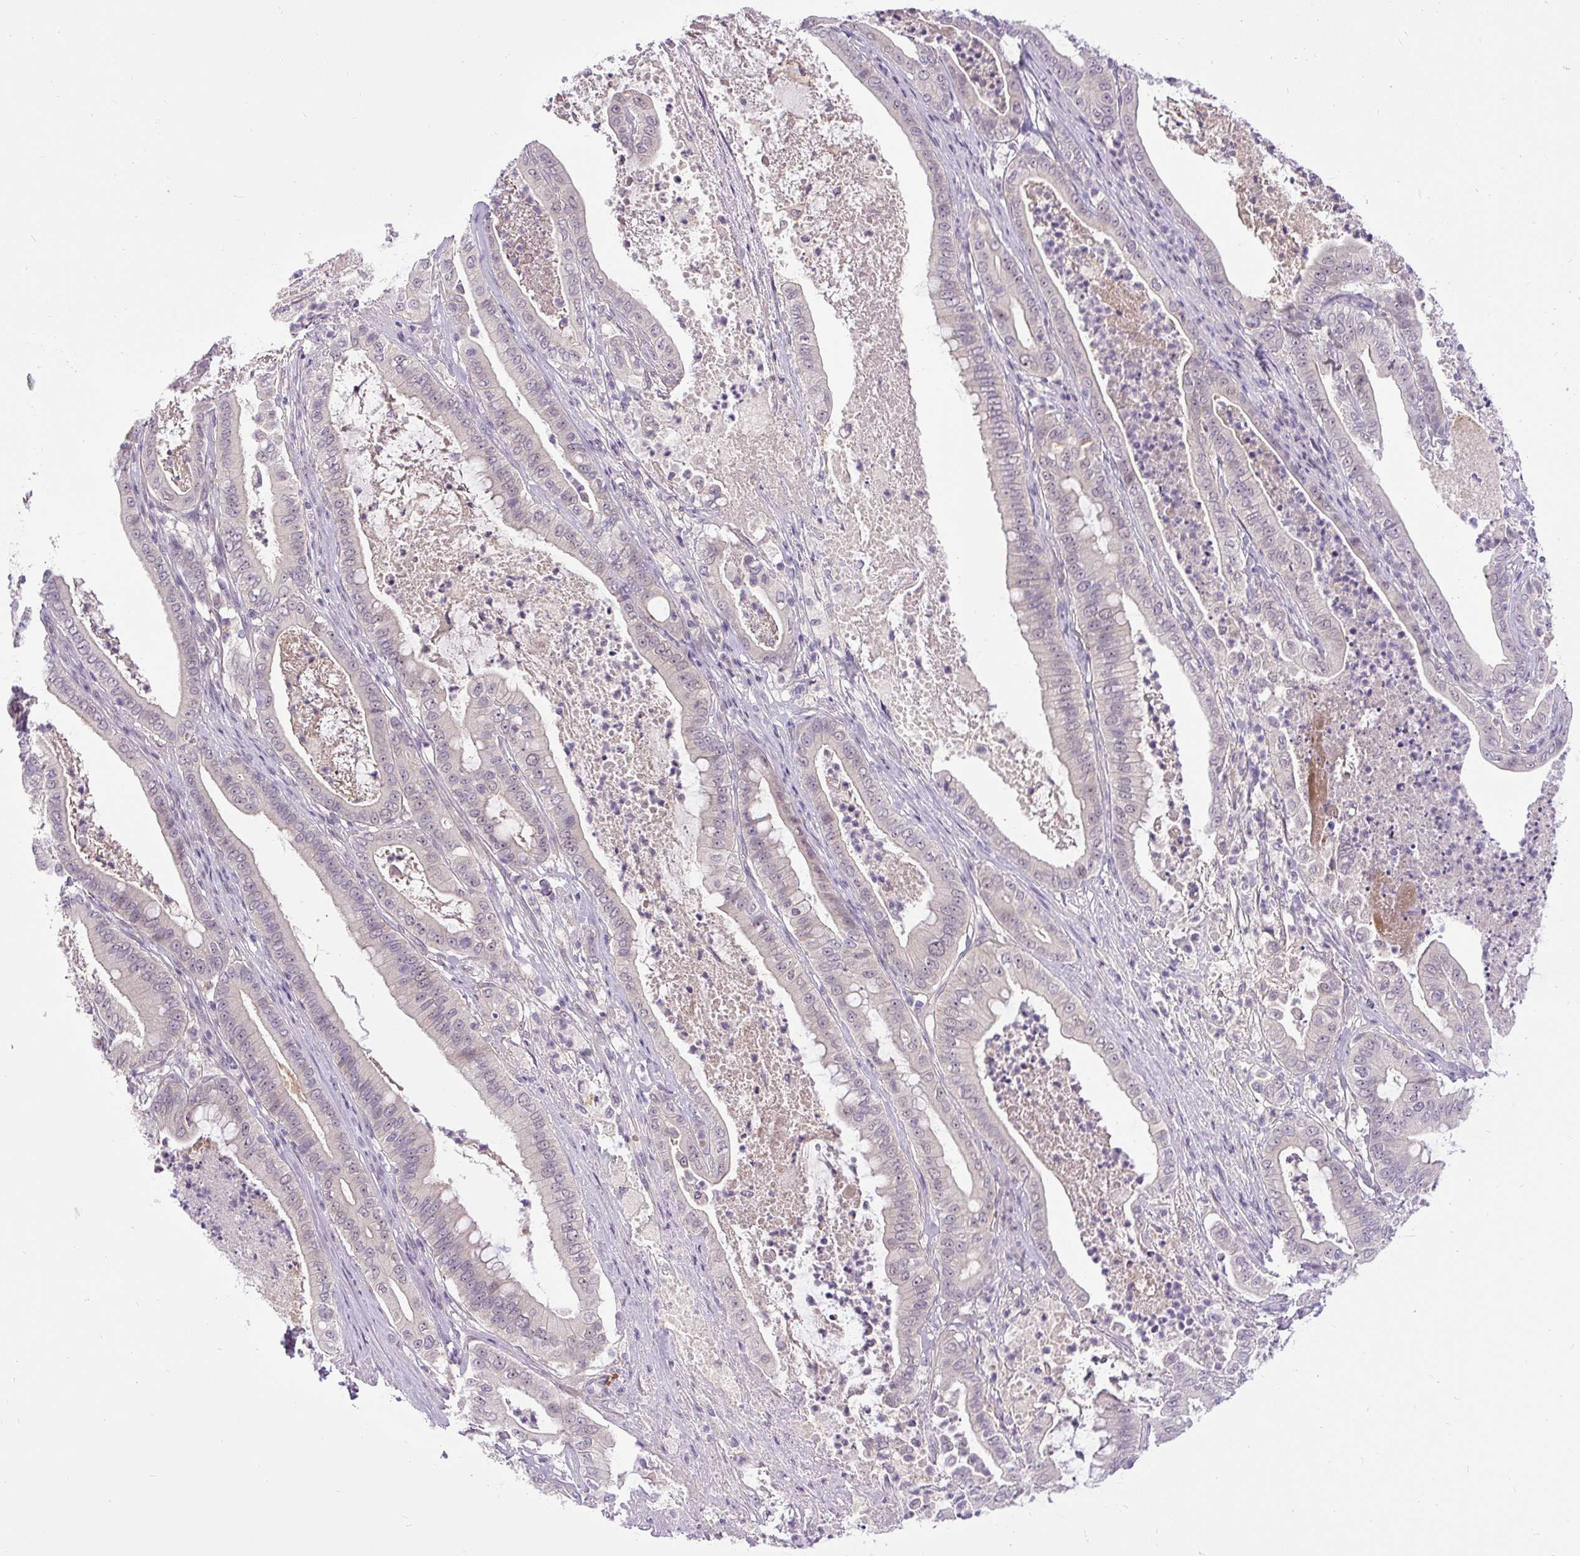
{"staining": {"intensity": "negative", "quantity": "none", "location": "none"}, "tissue": "pancreatic cancer", "cell_type": "Tumor cells", "image_type": "cancer", "snomed": [{"axis": "morphology", "description": "Adenocarcinoma, NOS"}, {"axis": "topography", "description": "Pancreas"}], "caption": "Tumor cells are negative for brown protein staining in pancreatic adenocarcinoma. (DAB (3,3'-diaminobenzidine) immunohistochemistry (IHC) visualized using brightfield microscopy, high magnification).", "gene": "FAM117B", "patient": {"sex": "male", "age": 71}}